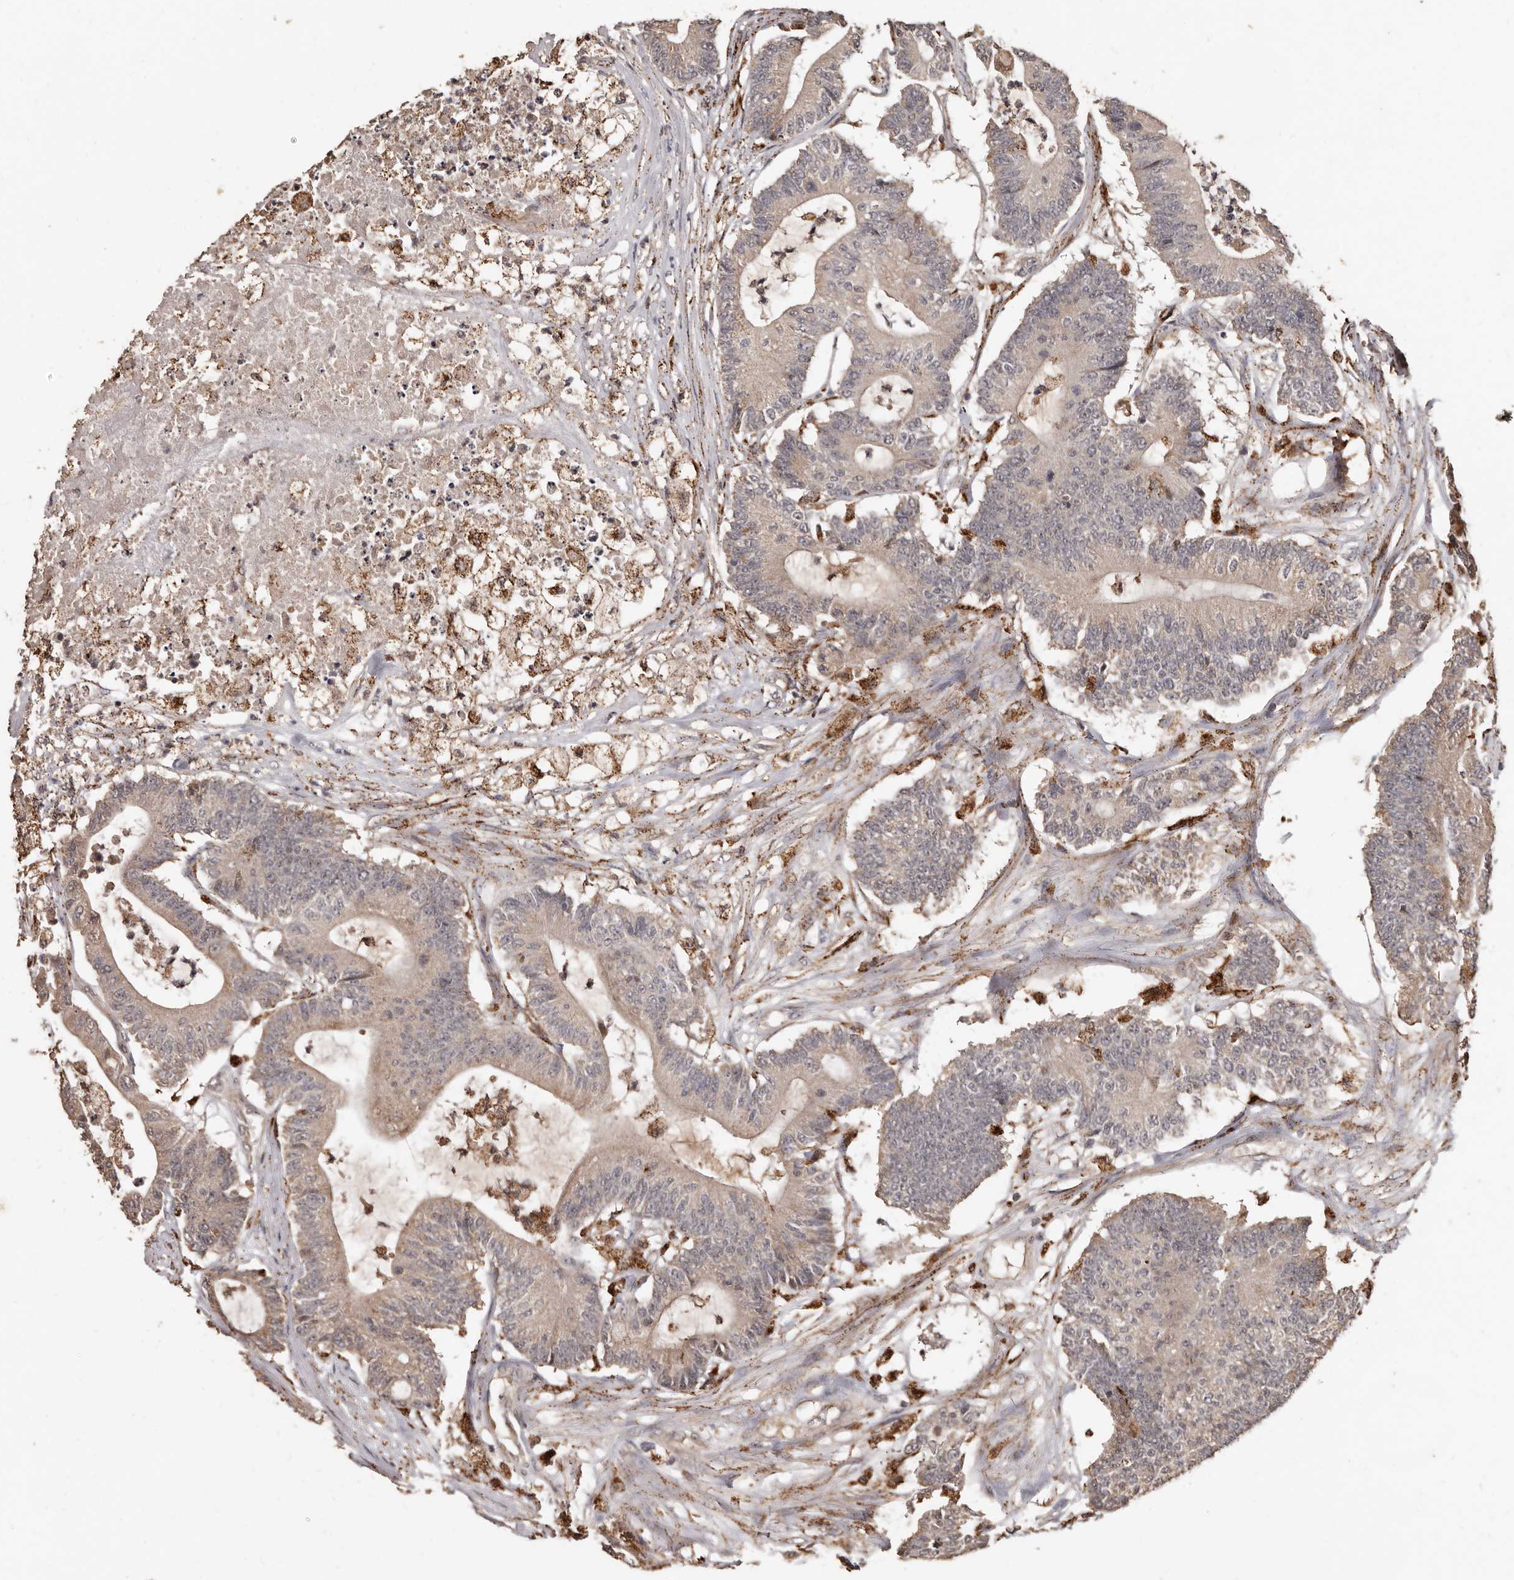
{"staining": {"intensity": "weak", "quantity": ">75%", "location": "cytoplasmic/membranous"}, "tissue": "colorectal cancer", "cell_type": "Tumor cells", "image_type": "cancer", "snomed": [{"axis": "morphology", "description": "Adenocarcinoma, NOS"}, {"axis": "topography", "description": "Colon"}], "caption": "Colorectal adenocarcinoma was stained to show a protein in brown. There is low levels of weak cytoplasmic/membranous staining in approximately >75% of tumor cells. (DAB (3,3'-diaminobenzidine) IHC, brown staining for protein, blue staining for nuclei).", "gene": "AKAP7", "patient": {"sex": "female", "age": 84}}